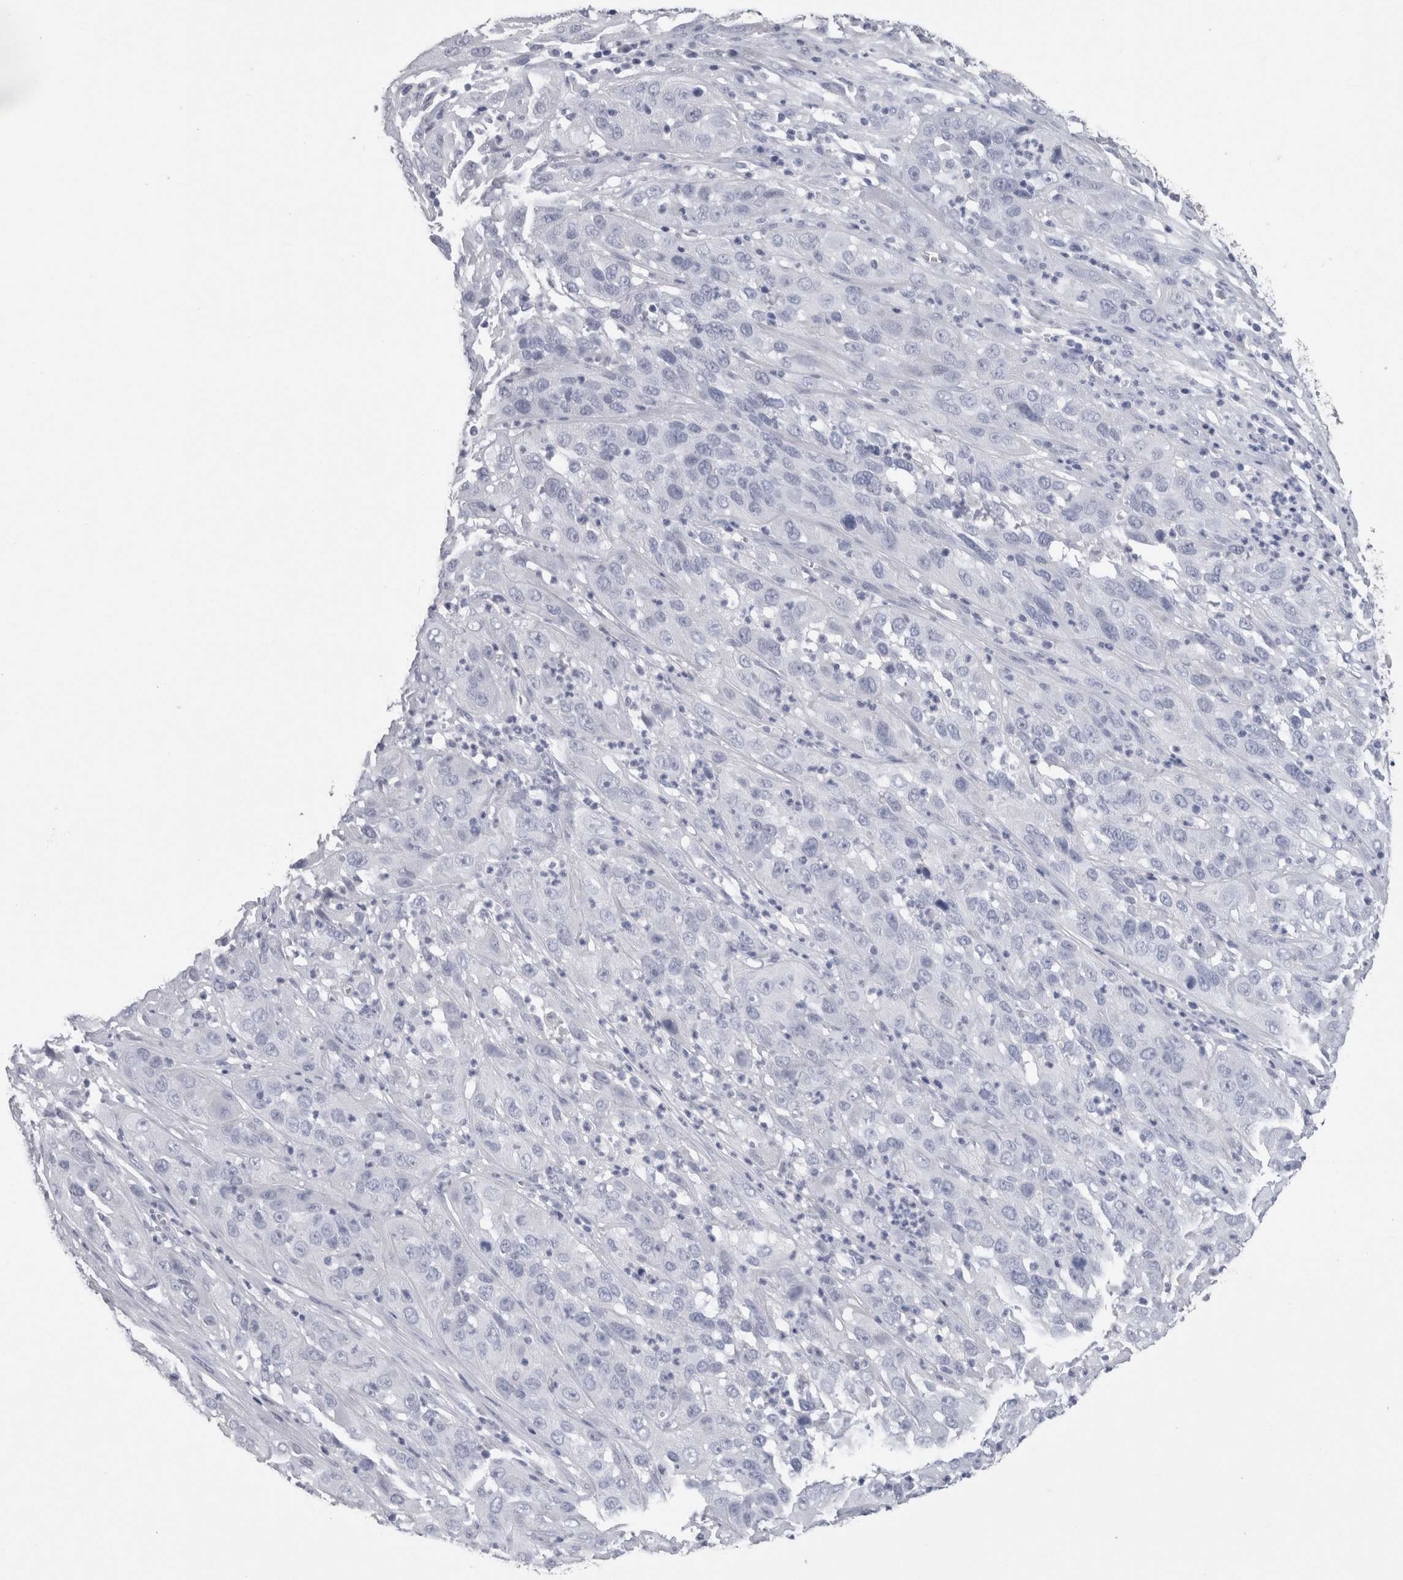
{"staining": {"intensity": "negative", "quantity": "none", "location": "none"}, "tissue": "cervical cancer", "cell_type": "Tumor cells", "image_type": "cancer", "snomed": [{"axis": "morphology", "description": "Squamous cell carcinoma, NOS"}, {"axis": "topography", "description": "Cervix"}], "caption": "DAB (3,3'-diaminobenzidine) immunohistochemical staining of human cervical squamous cell carcinoma reveals no significant positivity in tumor cells.", "gene": "CA8", "patient": {"sex": "female", "age": 32}}